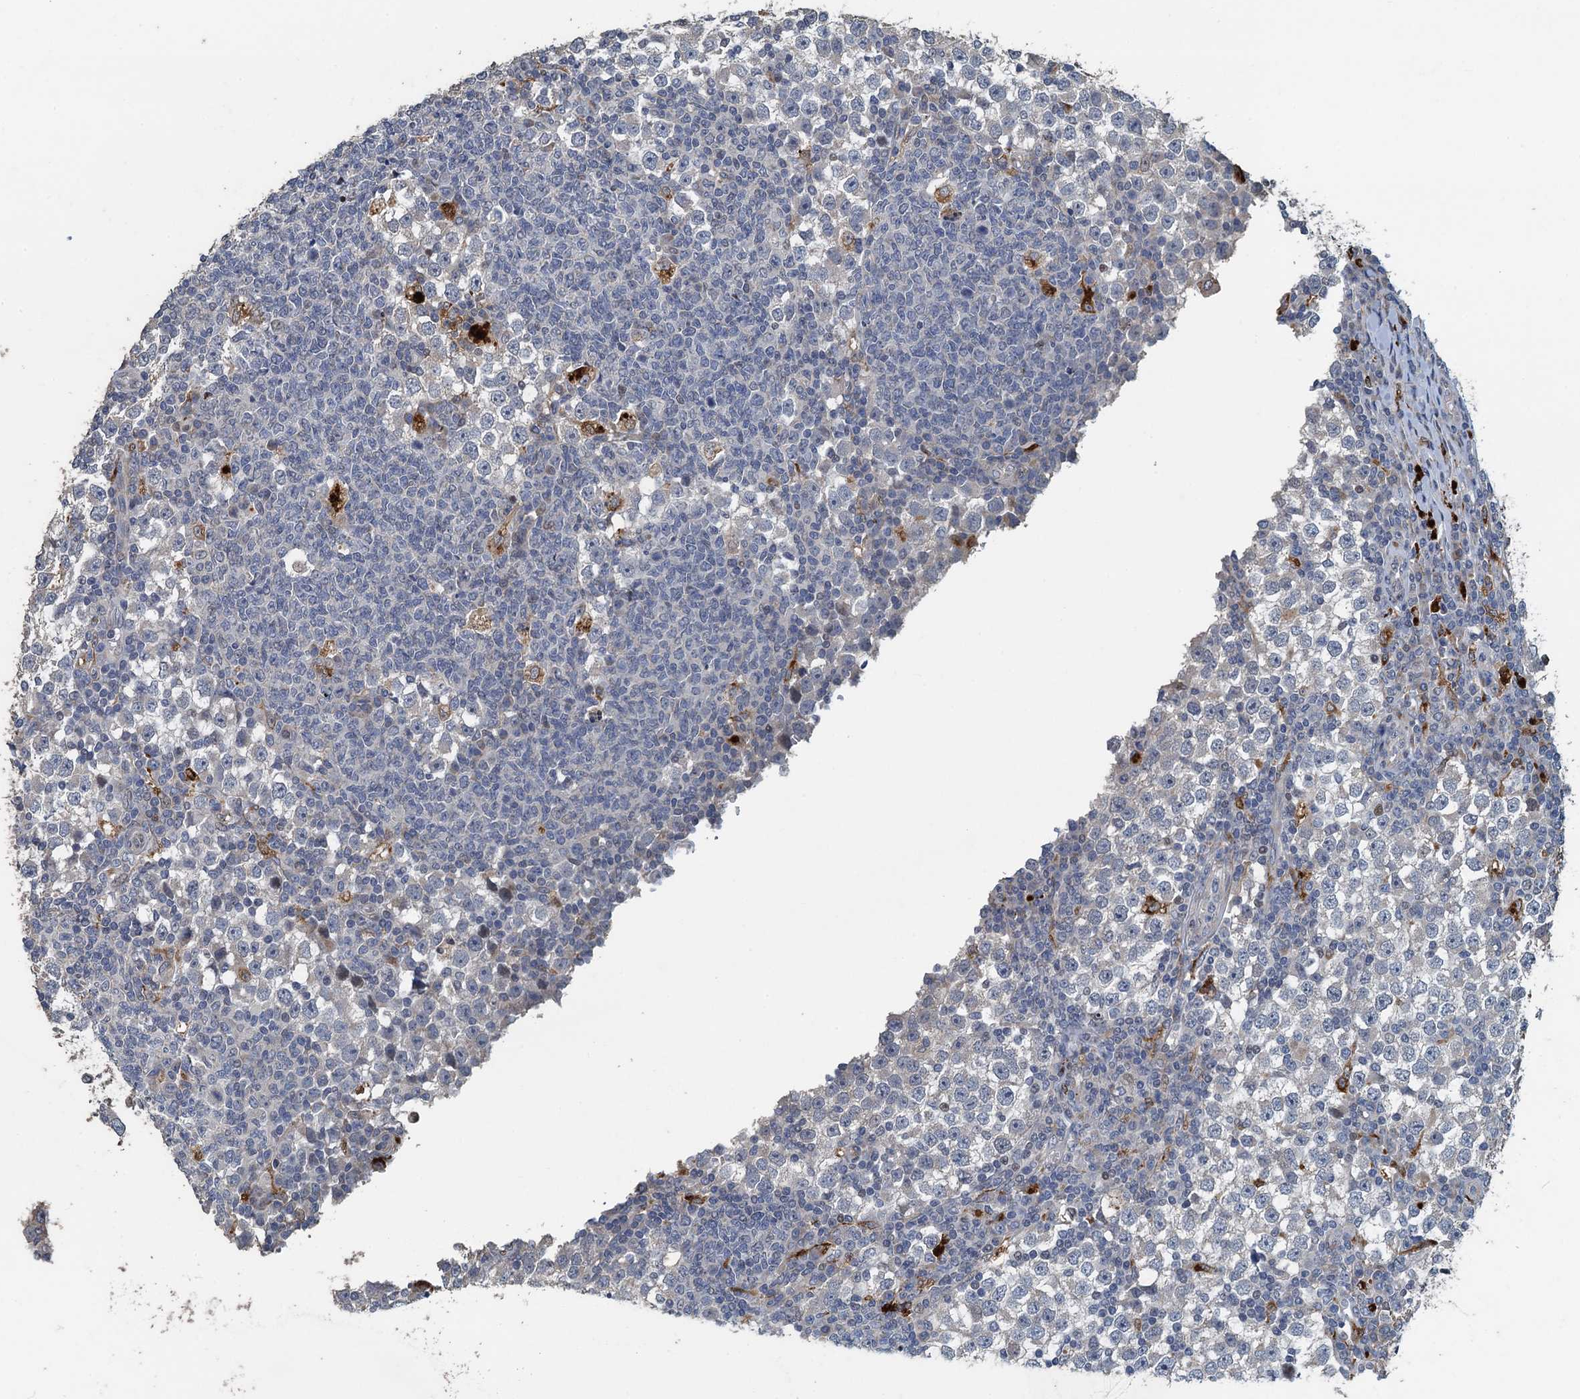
{"staining": {"intensity": "negative", "quantity": "none", "location": "none"}, "tissue": "testis cancer", "cell_type": "Tumor cells", "image_type": "cancer", "snomed": [{"axis": "morphology", "description": "Seminoma, NOS"}, {"axis": "topography", "description": "Testis"}], "caption": "Micrograph shows no protein positivity in tumor cells of testis seminoma tissue.", "gene": "AGRN", "patient": {"sex": "male", "age": 65}}